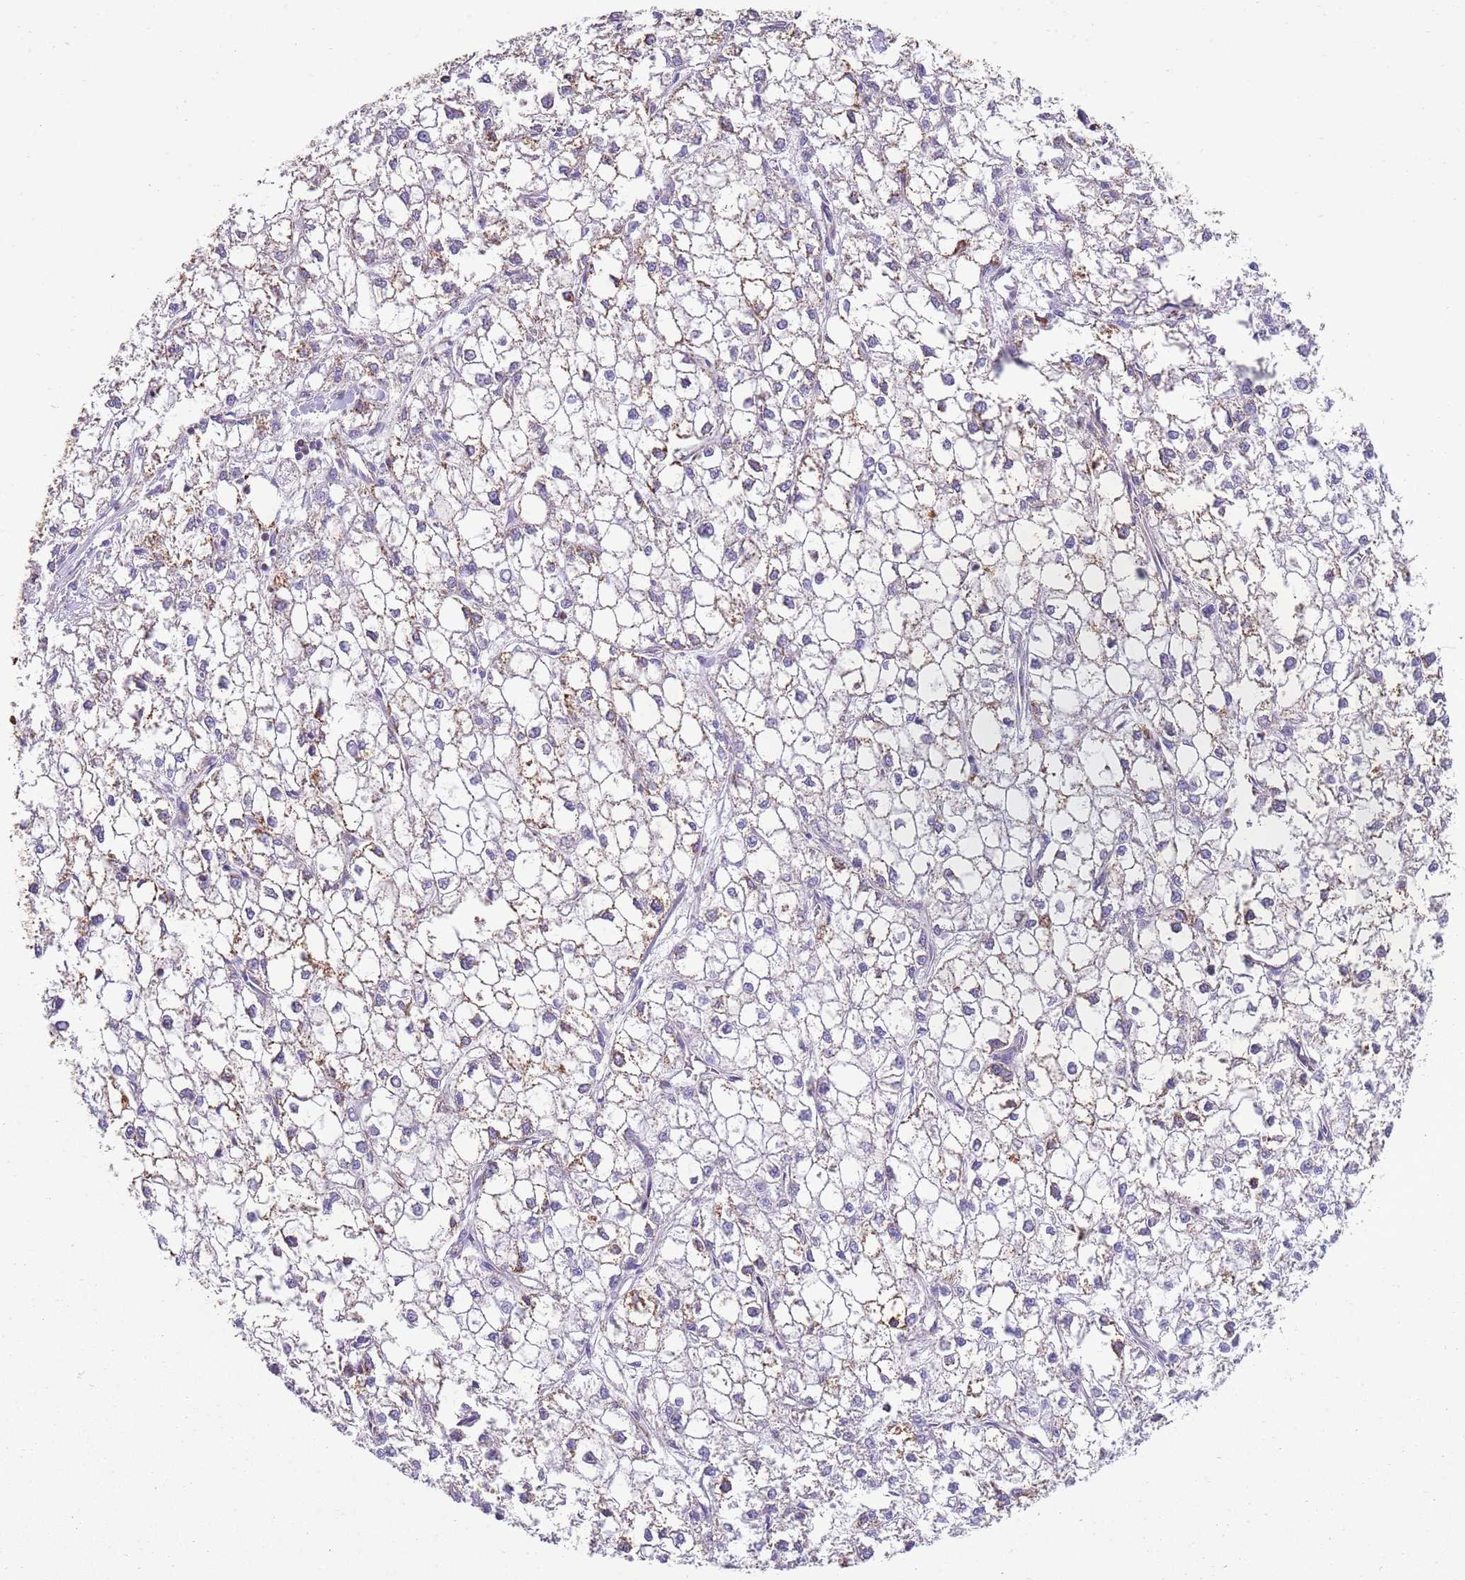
{"staining": {"intensity": "negative", "quantity": "none", "location": "none"}, "tissue": "liver cancer", "cell_type": "Tumor cells", "image_type": "cancer", "snomed": [{"axis": "morphology", "description": "Carcinoma, Hepatocellular, NOS"}, {"axis": "topography", "description": "Liver"}], "caption": "The photomicrograph exhibits no significant positivity in tumor cells of liver hepatocellular carcinoma. Brightfield microscopy of immunohistochemistry stained with DAB (3,3'-diaminobenzidine) (brown) and hematoxylin (blue), captured at high magnification.", "gene": "TTLL1", "patient": {"sex": "female", "age": 43}}